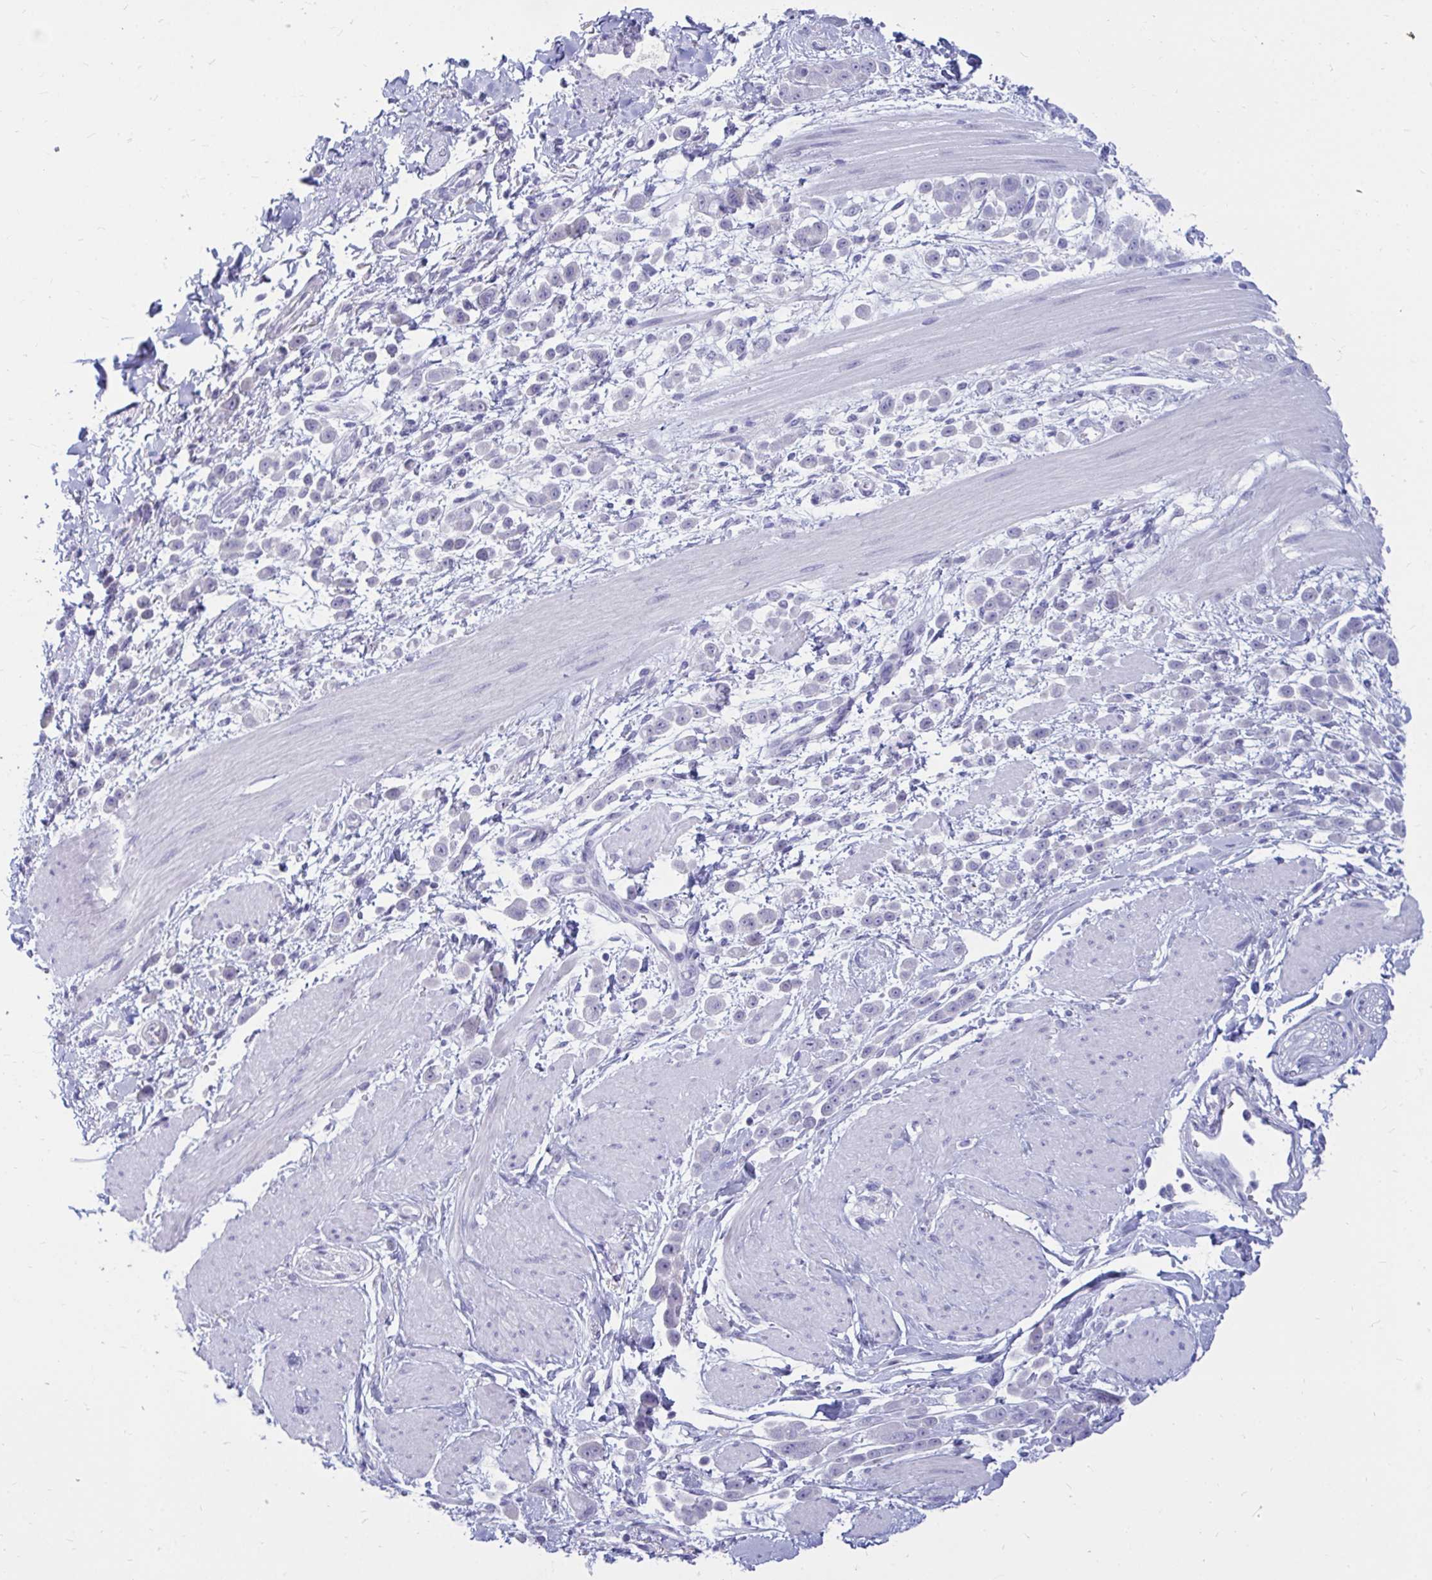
{"staining": {"intensity": "negative", "quantity": "none", "location": "none"}, "tissue": "pancreatic cancer", "cell_type": "Tumor cells", "image_type": "cancer", "snomed": [{"axis": "morphology", "description": "Normal tissue, NOS"}, {"axis": "morphology", "description": "Adenocarcinoma, NOS"}, {"axis": "topography", "description": "Pancreas"}], "caption": "This is a photomicrograph of IHC staining of adenocarcinoma (pancreatic), which shows no positivity in tumor cells. (Brightfield microscopy of DAB (3,3'-diaminobenzidine) IHC at high magnification).", "gene": "NANOGNB", "patient": {"sex": "female", "age": 64}}